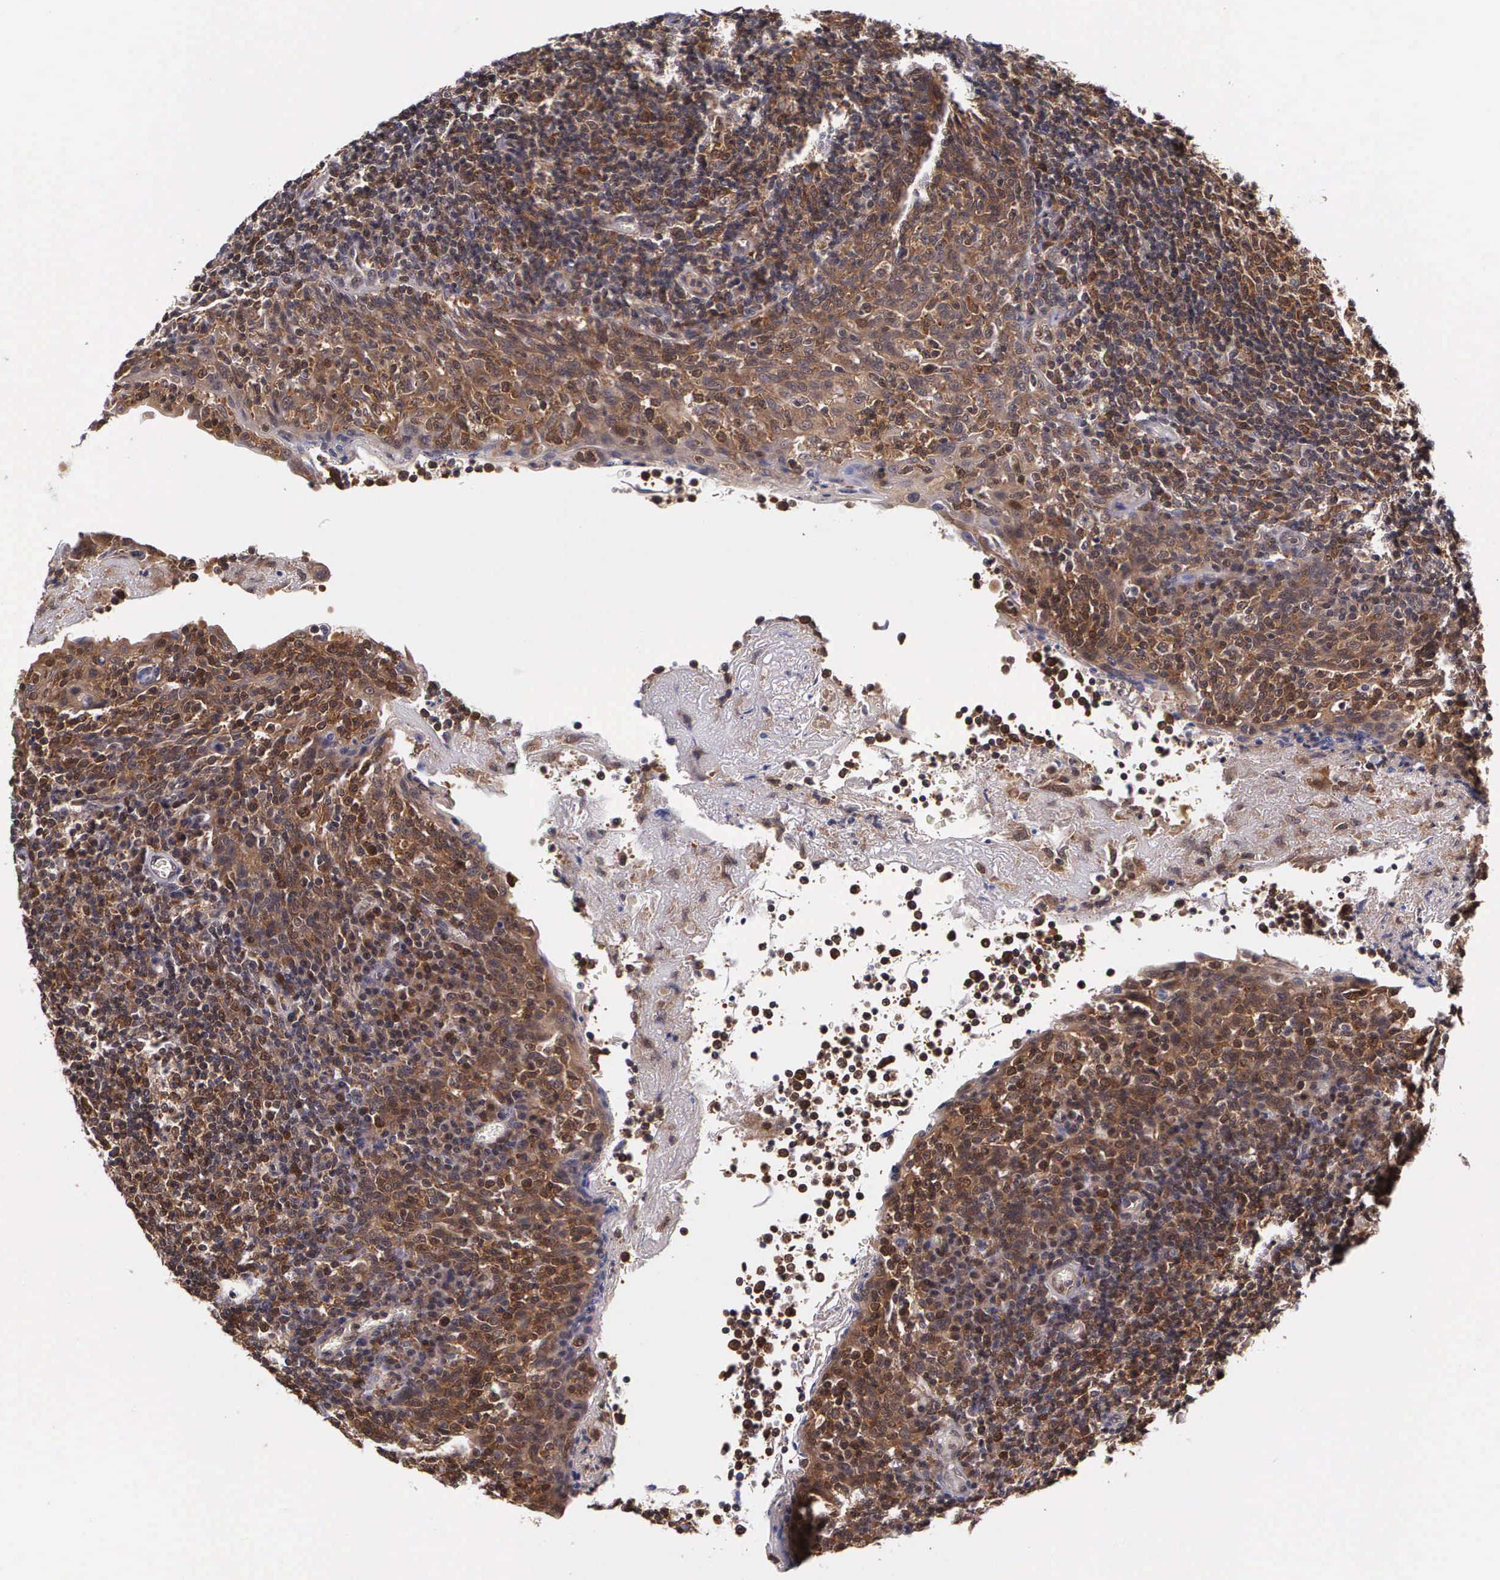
{"staining": {"intensity": "strong", "quantity": ">75%", "location": "cytoplasmic/membranous"}, "tissue": "tonsil", "cell_type": "Non-germinal center cells", "image_type": "normal", "snomed": [{"axis": "morphology", "description": "Normal tissue, NOS"}, {"axis": "topography", "description": "Tonsil"}], "caption": "Immunohistochemistry (IHC) image of unremarkable tonsil: tonsil stained using immunohistochemistry displays high levels of strong protein expression localized specifically in the cytoplasmic/membranous of non-germinal center cells, appearing as a cytoplasmic/membranous brown color.", "gene": "IGBP1P2", "patient": {"sex": "female", "age": 3}}